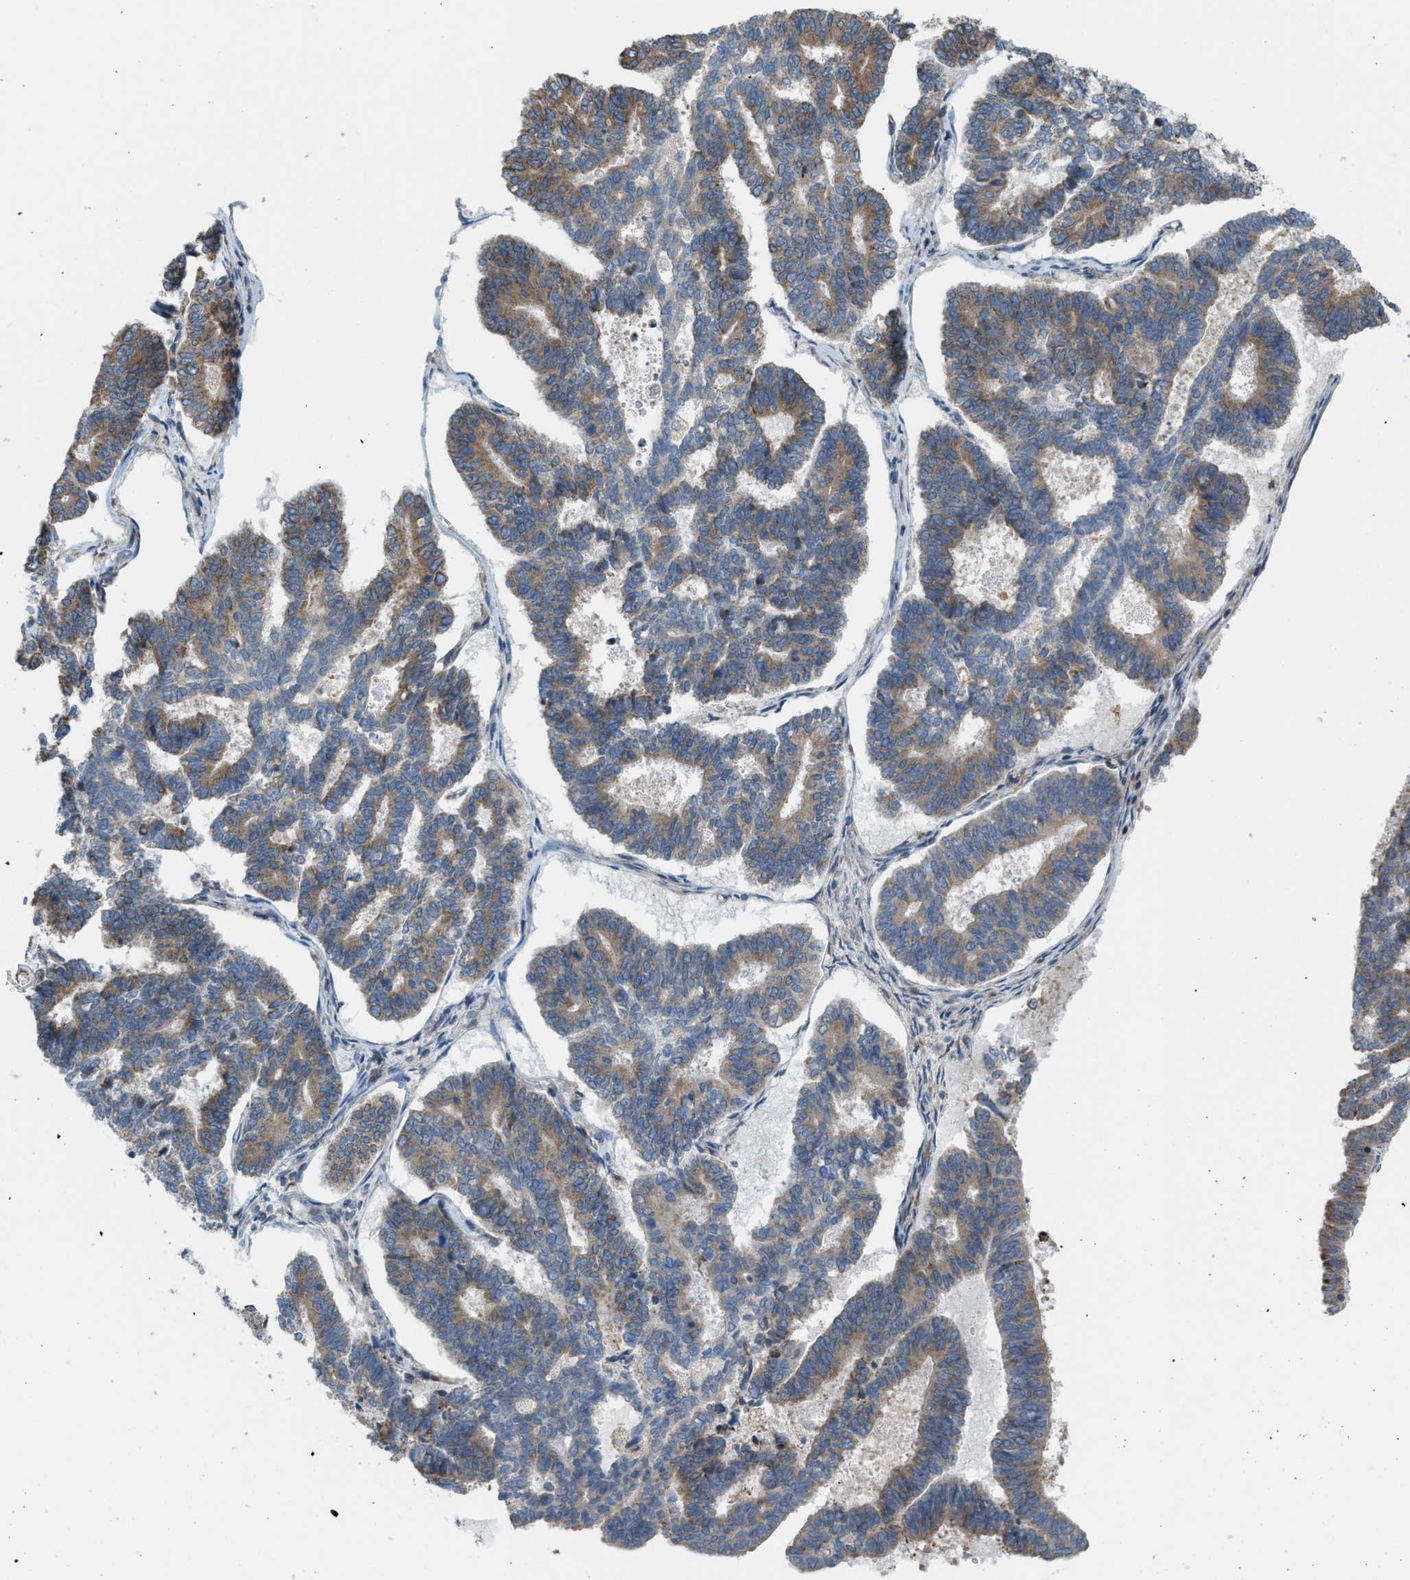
{"staining": {"intensity": "weak", "quantity": "25%-75%", "location": "cytoplasmic/membranous"}, "tissue": "endometrial cancer", "cell_type": "Tumor cells", "image_type": "cancer", "snomed": [{"axis": "morphology", "description": "Adenocarcinoma, NOS"}, {"axis": "topography", "description": "Endometrium"}], "caption": "About 25%-75% of tumor cells in endometrial adenocarcinoma demonstrate weak cytoplasmic/membranous protein staining as visualized by brown immunohistochemical staining.", "gene": "DIPK1A", "patient": {"sex": "female", "age": 70}}